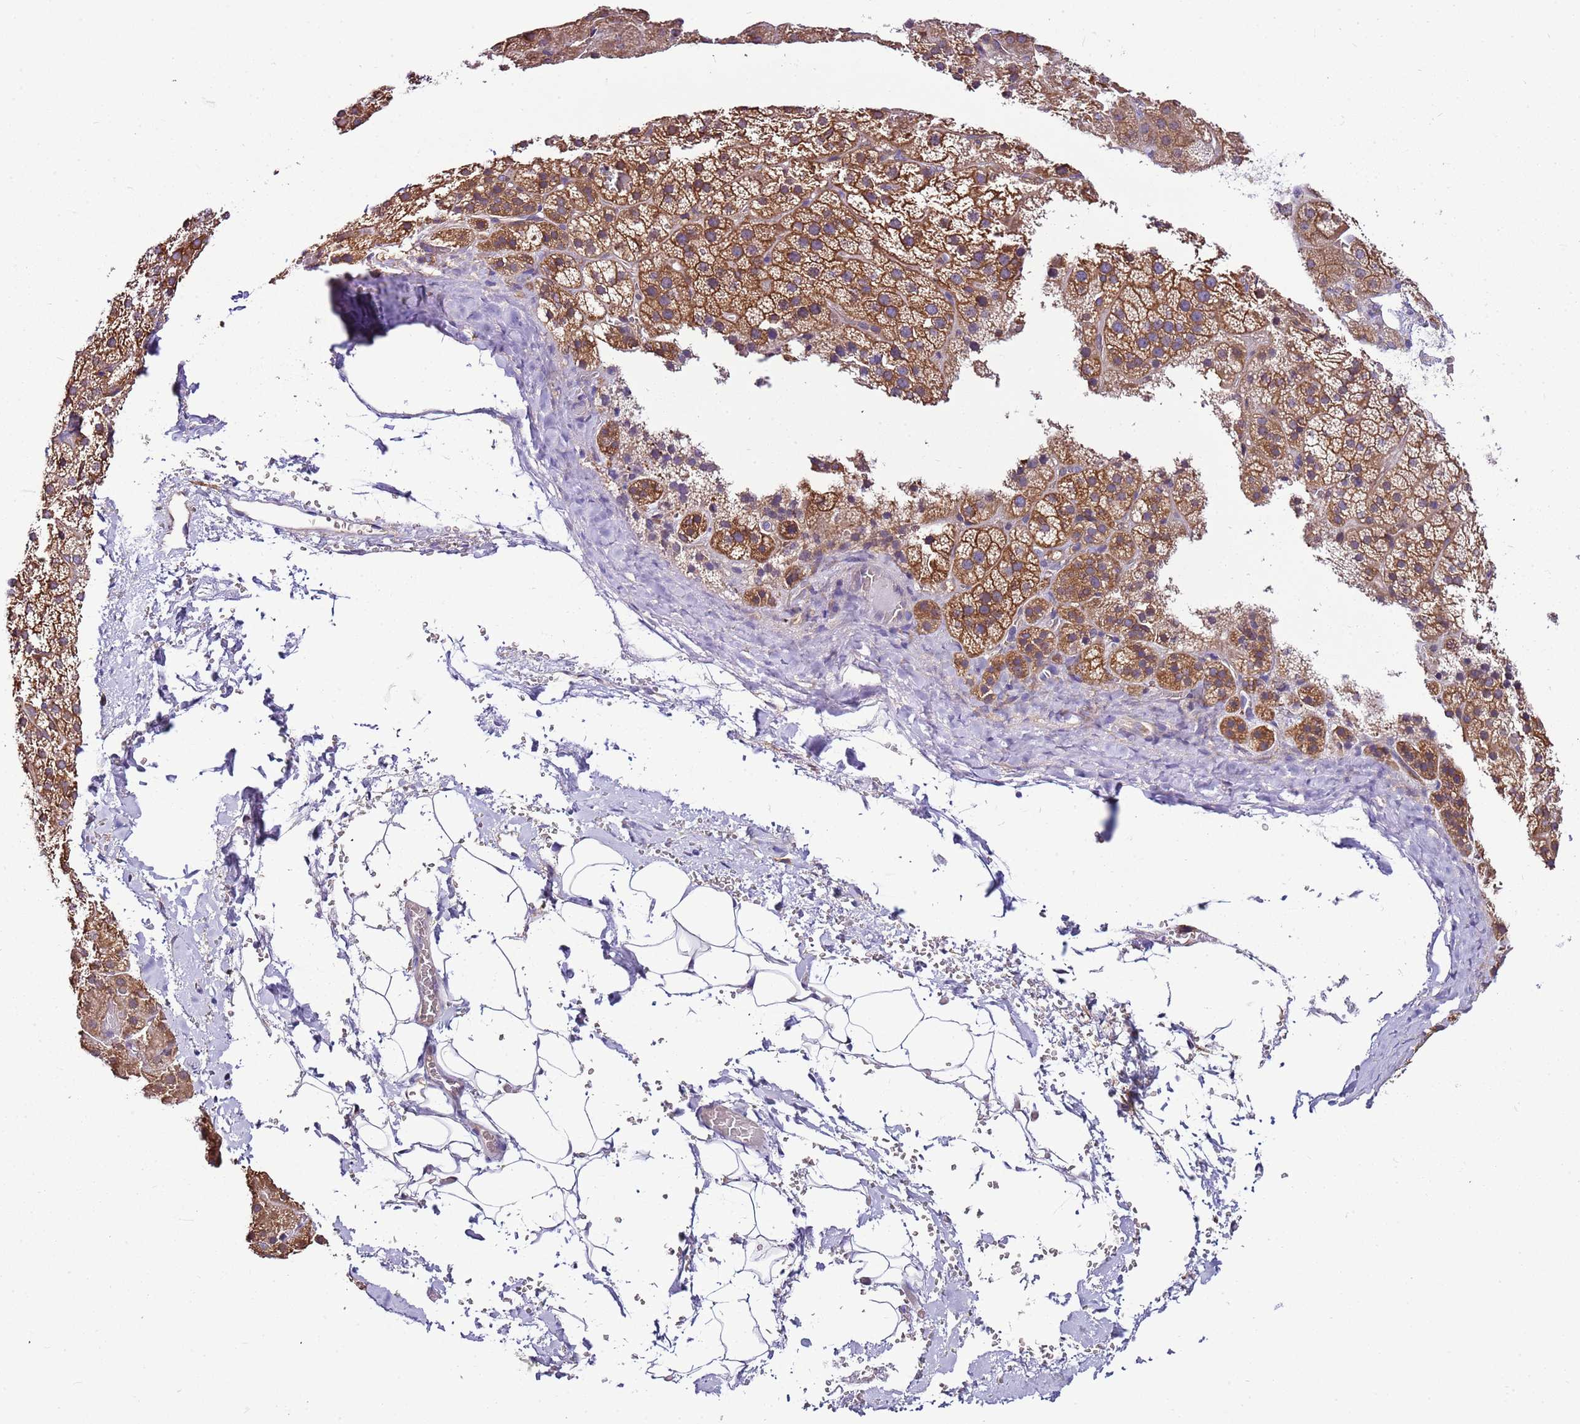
{"staining": {"intensity": "strong", "quantity": "<25%", "location": "cytoplasmic/membranous"}, "tissue": "adrenal gland", "cell_type": "Glandular cells", "image_type": "normal", "snomed": [{"axis": "morphology", "description": "Normal tissue, NOS"}, {"axis": "topography", "description": "Adrenal gland"}], "caption": "Immunohistochemical staining of normal adrenal gland shows strong cytoplasmic/membranous protein positivity in approximately <25% of glandular cells.", "gene": "ATXN2L", "patient": {"sex": "female", "age": 44}}